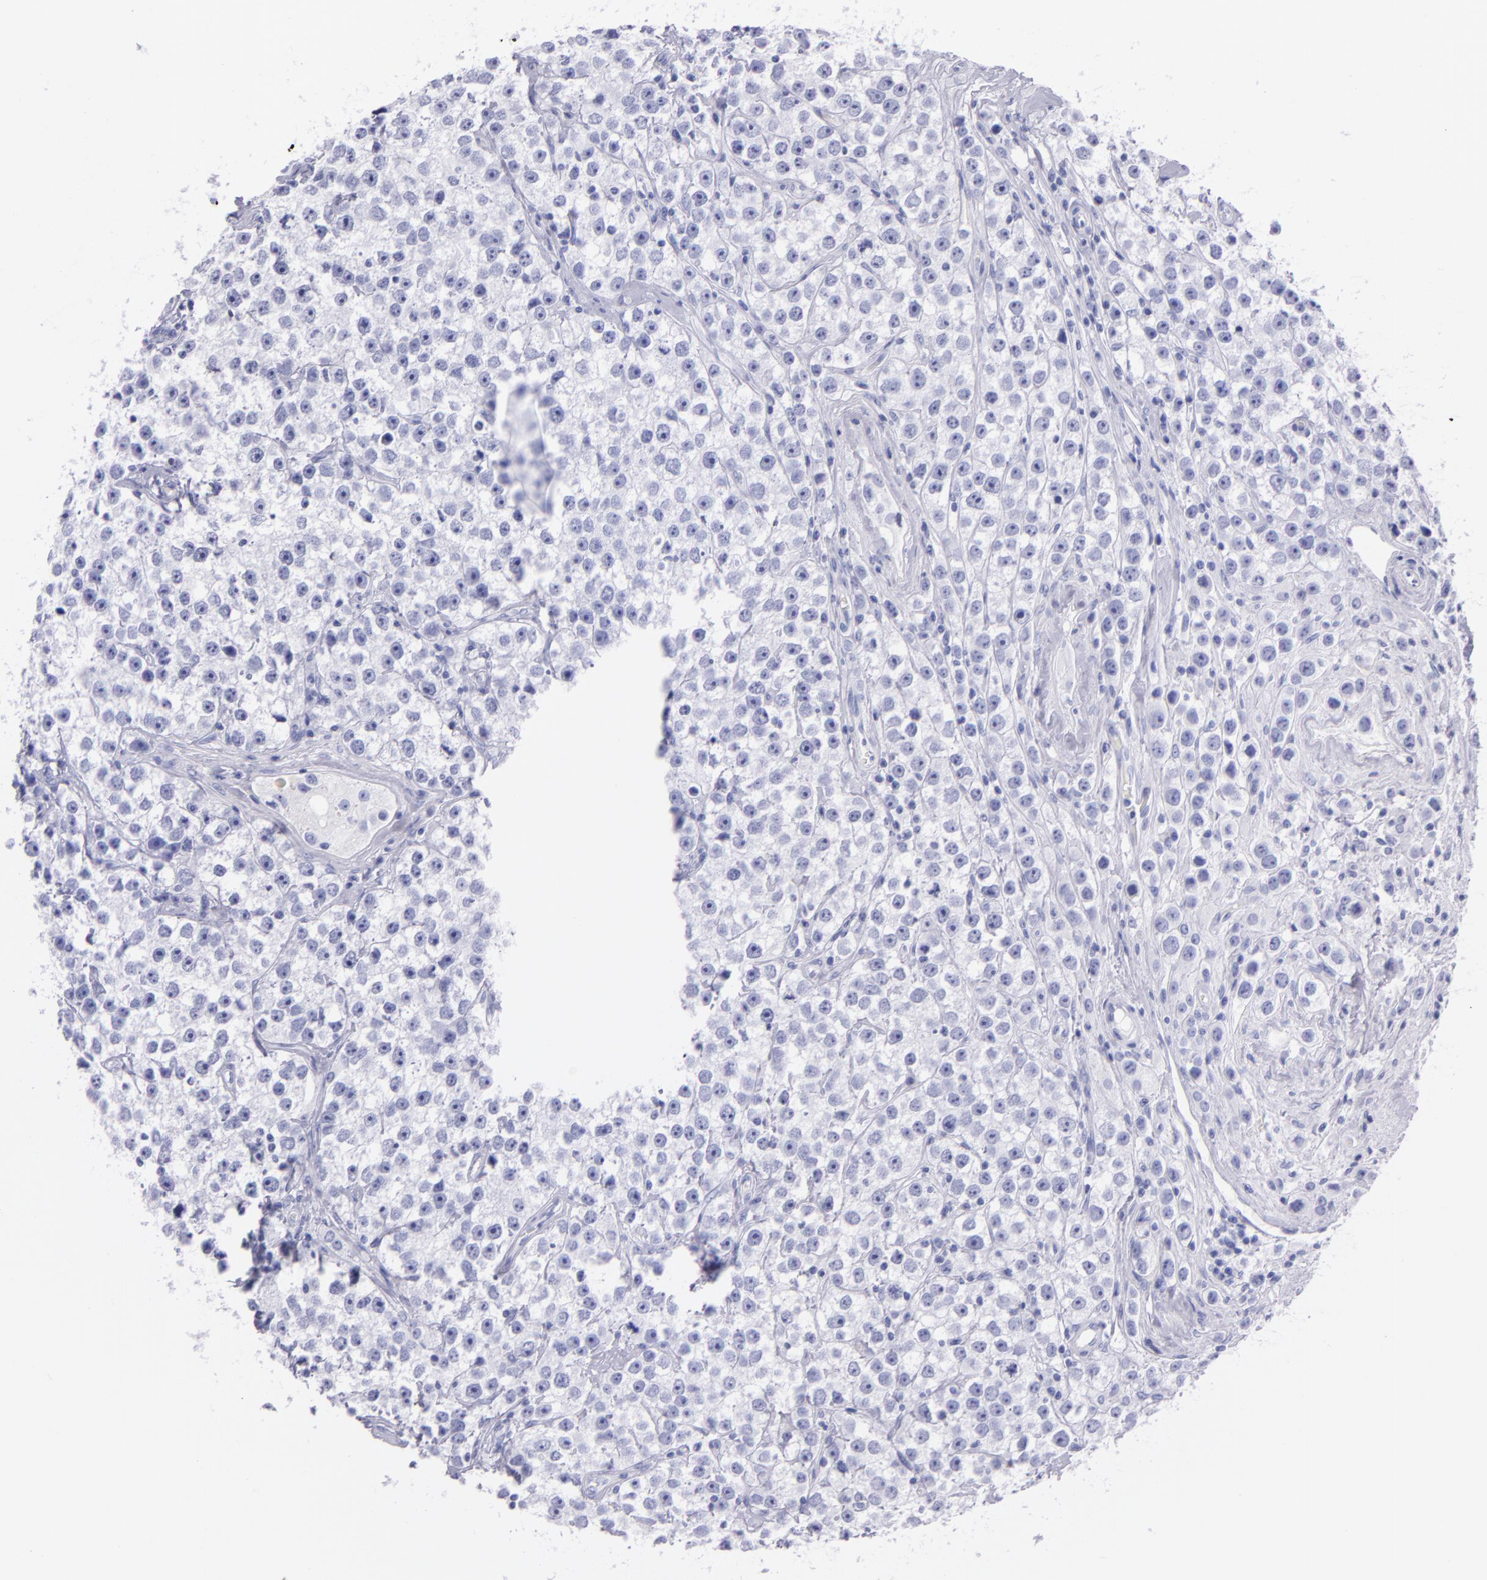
{"staining": {"intensity": "negative", "quantity": "none", "location": "none"}, "tissue": "testis cancer", "cell_type": "Tumor cells", "image_type": "cancer", "snomed": [{"axis": "morphology", "description": "Seminoma, NOS"}, {"axis": "topography", "description": "Testis"}], "caption": "Histopathology image shows no significant protein positivity in tumor cells of testis seminoma.", "gene": "SFTPA2", "patient": {"sex": "male", "age": 32}}